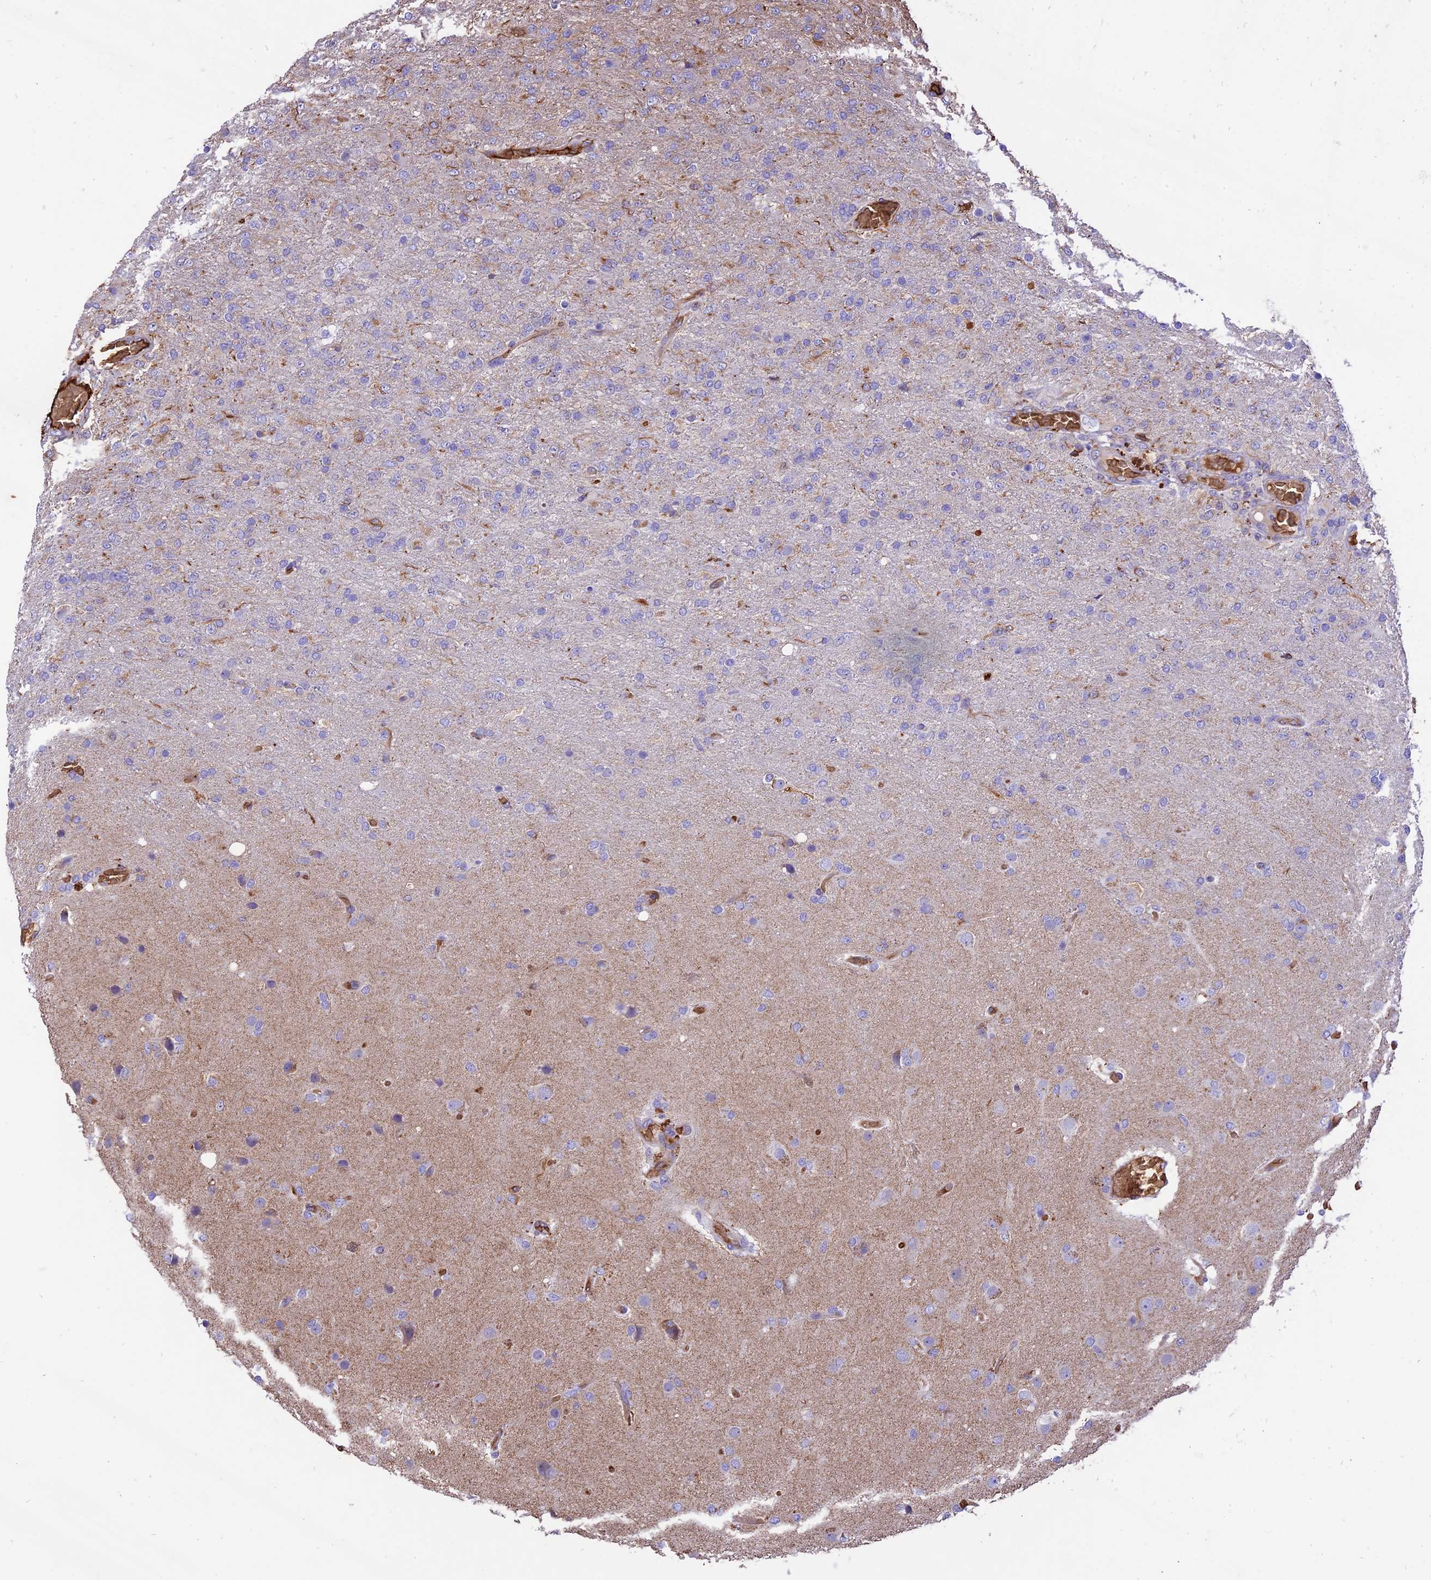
{"staining": {"intensity": "moderate", "quantity": "<25%", "location": "cytoplasmic/membranous"}, "tissue": "glioma", "cell_type": "Tumor cells", "image_type": "cancer", "snomed": [{"axis": "morphology", "description": "Glioma, malignant, High grade"}, {"axis": "topography", "description": "Brain"}], "caption": "This photomicrograph shows immunohistochemistry staining of human glioma, with low moderate cytoplasmic/membranous staining in about <25% of tumor cells.", "gene": "TTC4", "patient": {"sex": "female", "age": 74}}